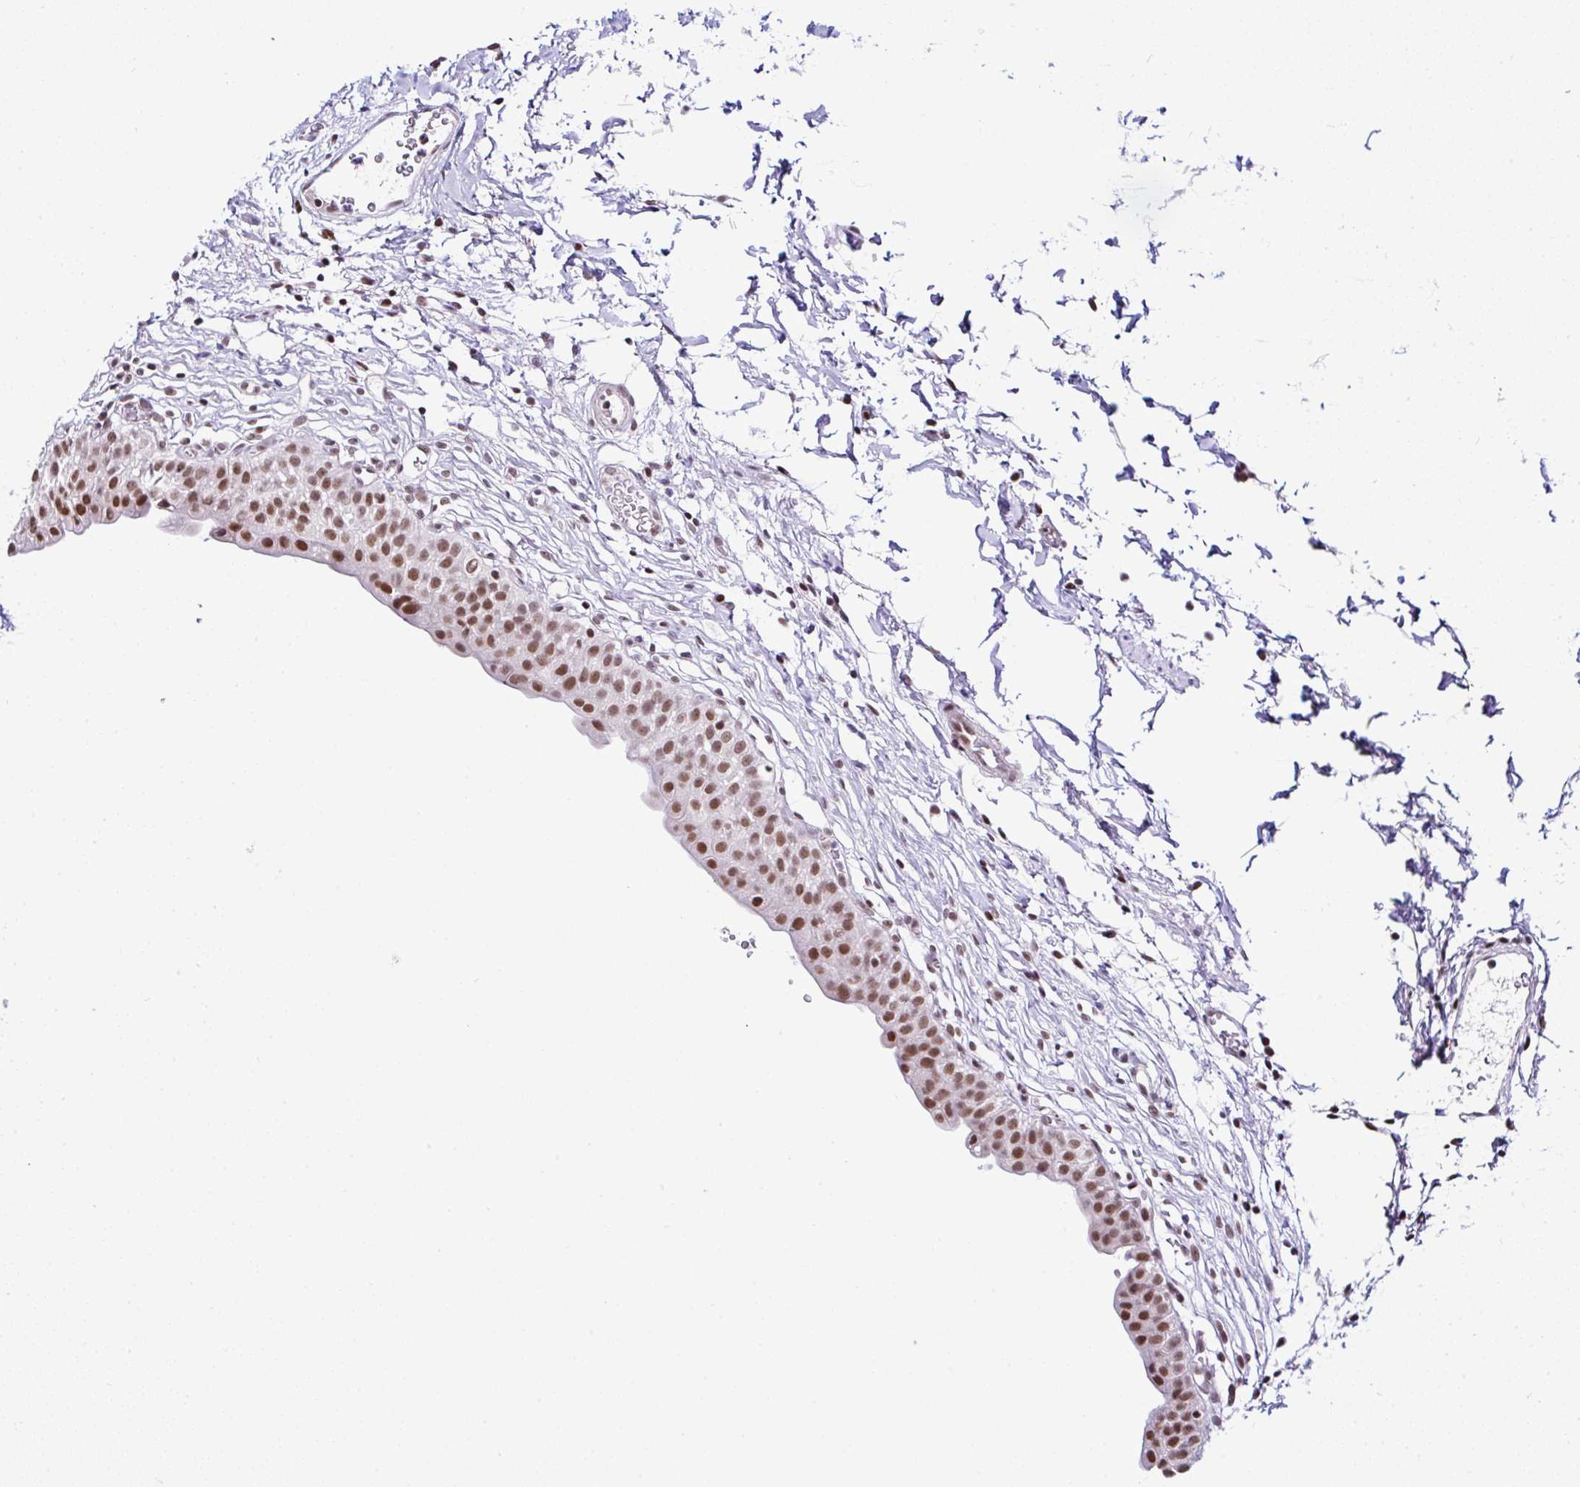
{"staining": {"intensity": "moderate", "quantity": ">75%", "location": "nuclear"}, "tissue": "urinary bladder", "cell_type": "Urothelial cells", "image_type": "normal", "snomed": [{"axis": "morphology", "description": "Normal tissue, NOS"}, {"axis": "topography", "description": "Urinary bladder"}, {"axis": "topography", "description": "Peripheral nerve tissue"}], "caption": "Urothelial cells display medium levels of moderate nuclear staining in approximately >75% of cells in benign human urinary bladder. (Brightfield microscopy of DAB IHC at high magnification).", "gene": "DR1", "patient": {"sex": "male", "age": 55}}